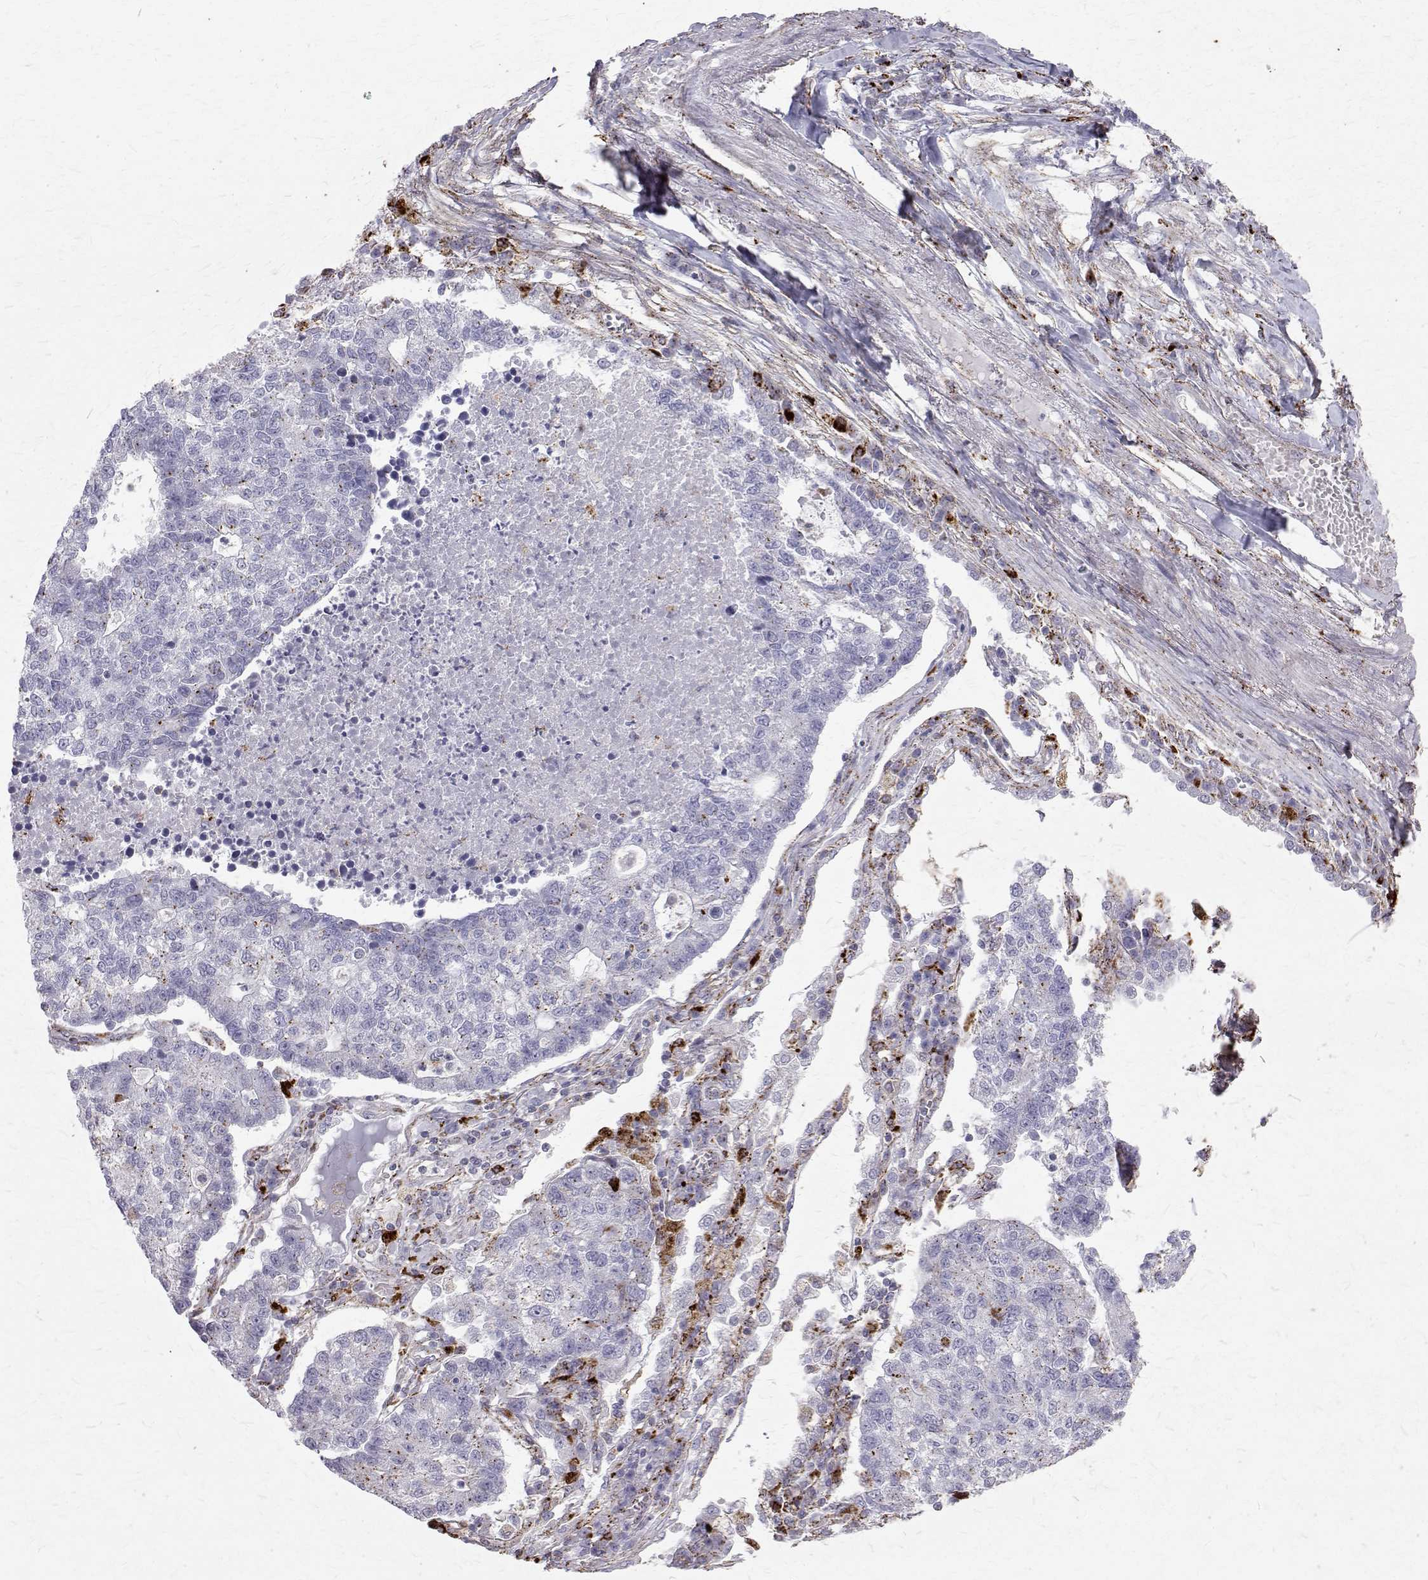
{"staining": {"intensity": "negative", "quantity": "none", "location": "none"}, "tissue": "lung cancer", "cell_type": "Tumor cells", "image_type": "cancer", "snomed": [{"axis": "morphology", "description": "Adenocarcinoma, NOS"}, {"axis": "topography", "description": "Lung"}], "caption": "Tumor cells are negative for brown protein staining in lung cancer (adenocarcinoma).", "gene": "TPP1", "patient": {"sex": "male", "age": 57}}